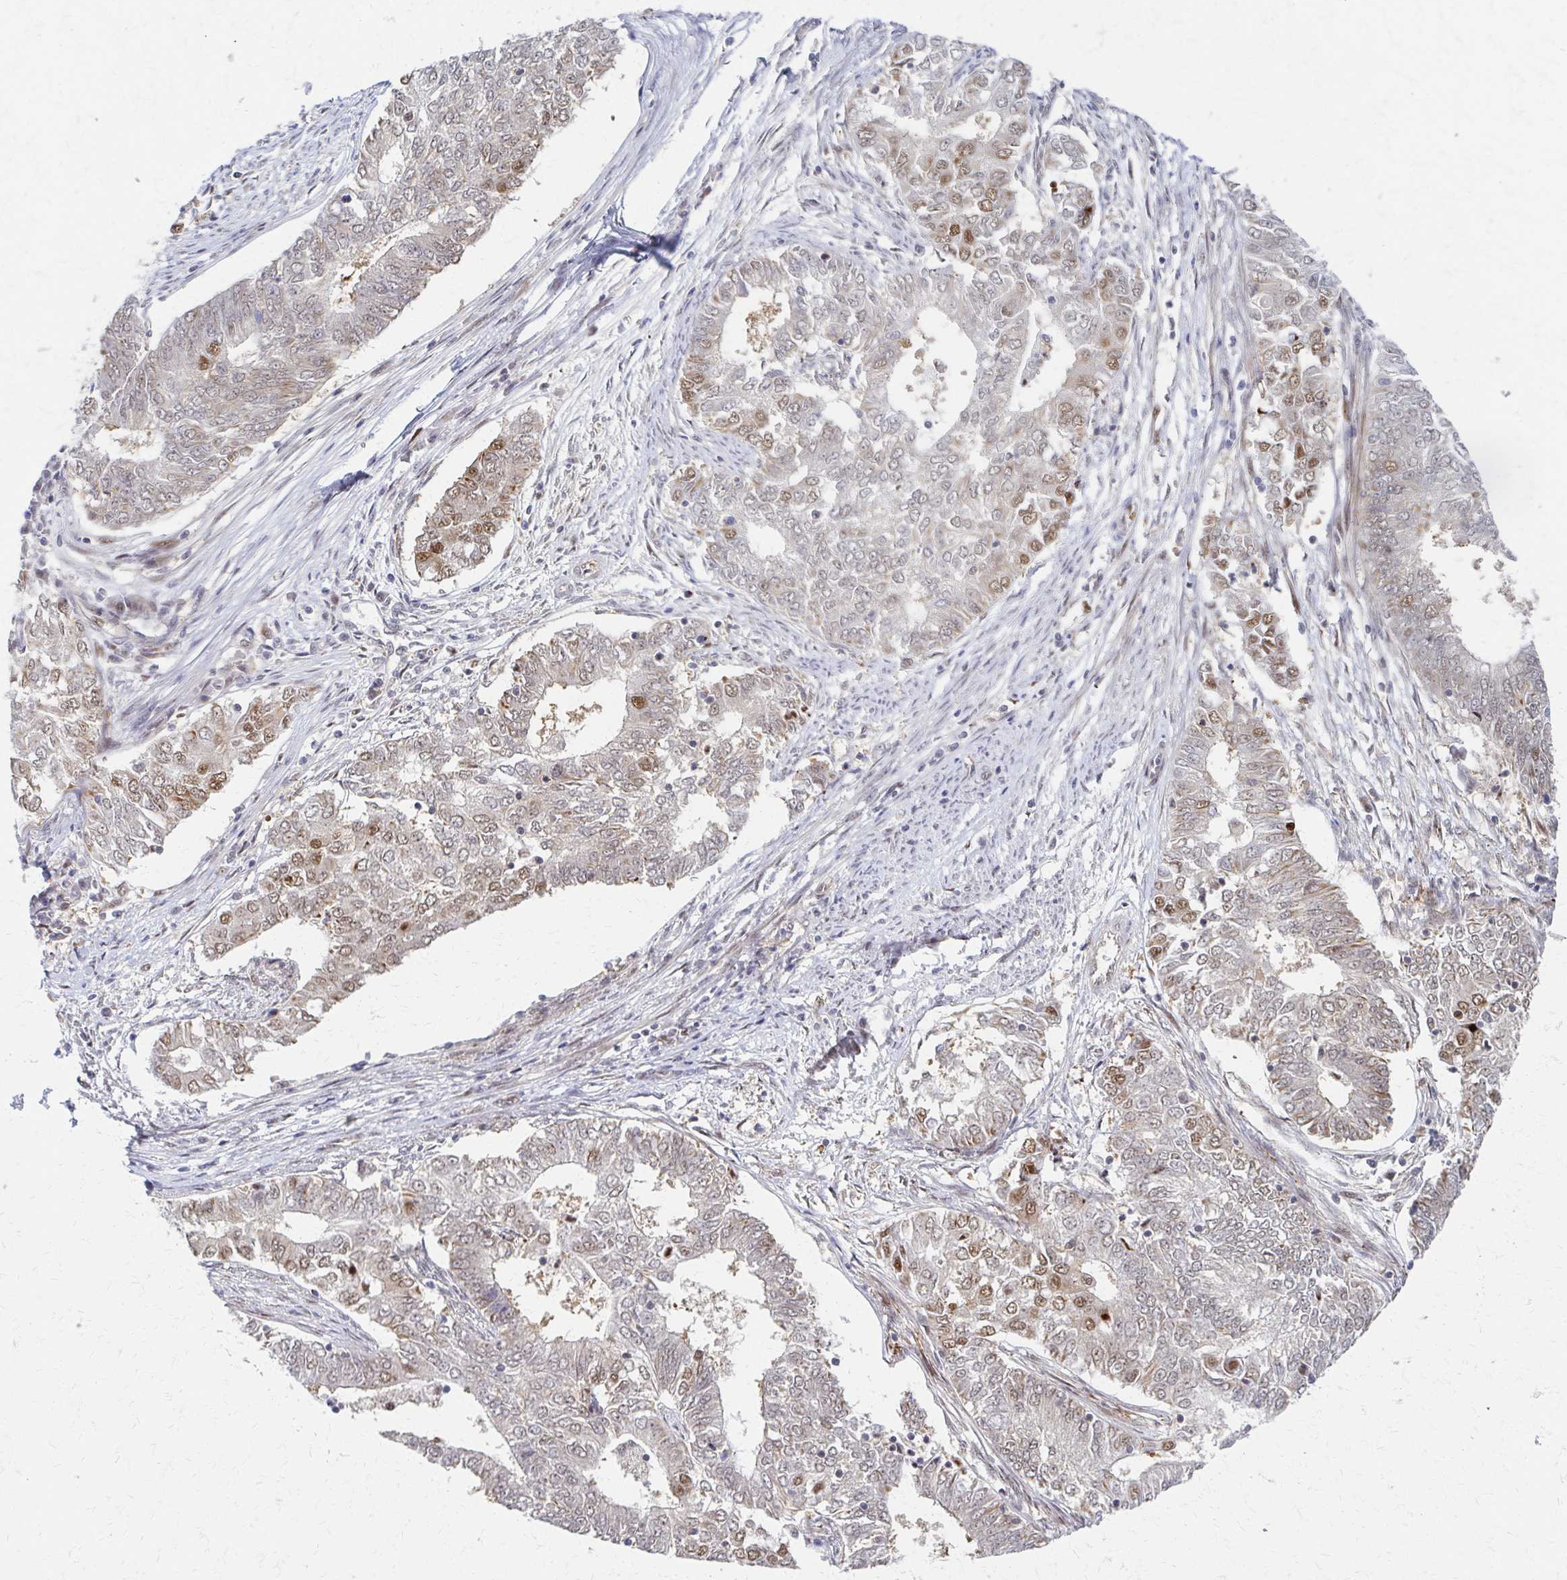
{"staining": {"intensity": "weak", "quantity": ">75%", "location": "nuclear"}, "tissue": "endometrial cancer", "cell_type": "Tumor cells", "image_type": "cancer", "snomed": [{"axis": "morphology", "description": "Adenocarcinoma, NOS"}, {"axis": "topography", "description": "Endometrium"}], "caption": "A micrograph showing weak nuclear expression in approximately >75% of tumor cells in endometrial adenocarcinoma, as visualized by brown immunohistochemical staining.", "gene": "PSMD7", "patient": {"sex": "female", "age": 62}}